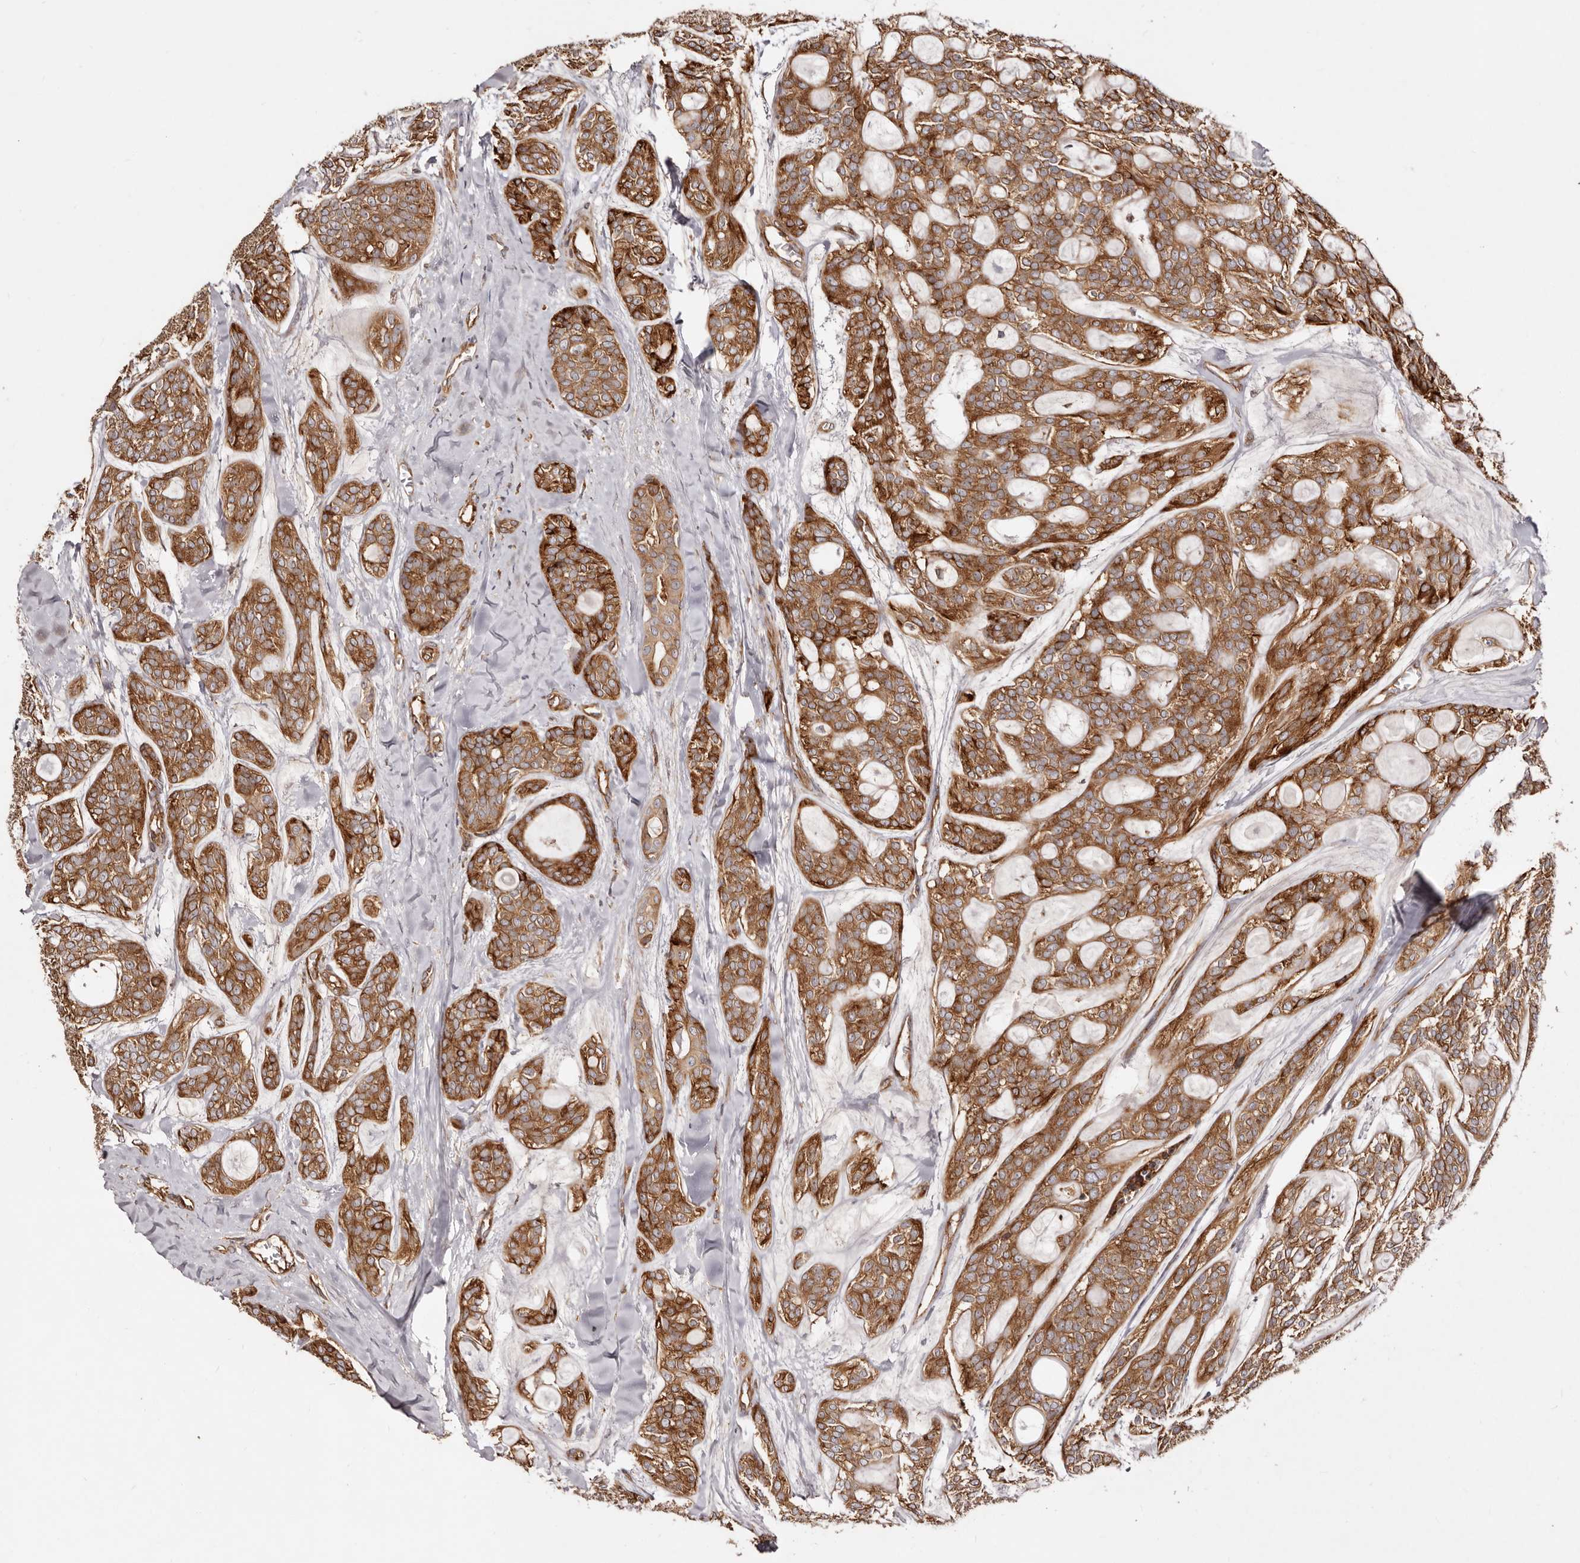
{"staining": {"intensity": "strong", "quantity": ">75%", "location": "cytoplasmic/membranous"}, "tissue": "head and neck cancer", "cell_type": "Tumor cells", "image_type": "cancer", "snomed": [{"axis": "morphology", "description": "Adenocarcinoma, NOS"}, {"axis": "topography", "description": "Head-Neck"}], "caption": "Immunohistochemistry (IHC) staining of adenocarcinoma (head and neck), which shows high levels of strong cytoplasmic/membranous positivity in approximately >75% of tumor cells indicating strong cytoplasmic/membranous protein positivity. The staining was performed using DAB (brown) for protein detection and nuclei were counterstained in hematoxylin (blue).", "gene": "RPS6", "patient": {"sex": "male", "age": 66}}